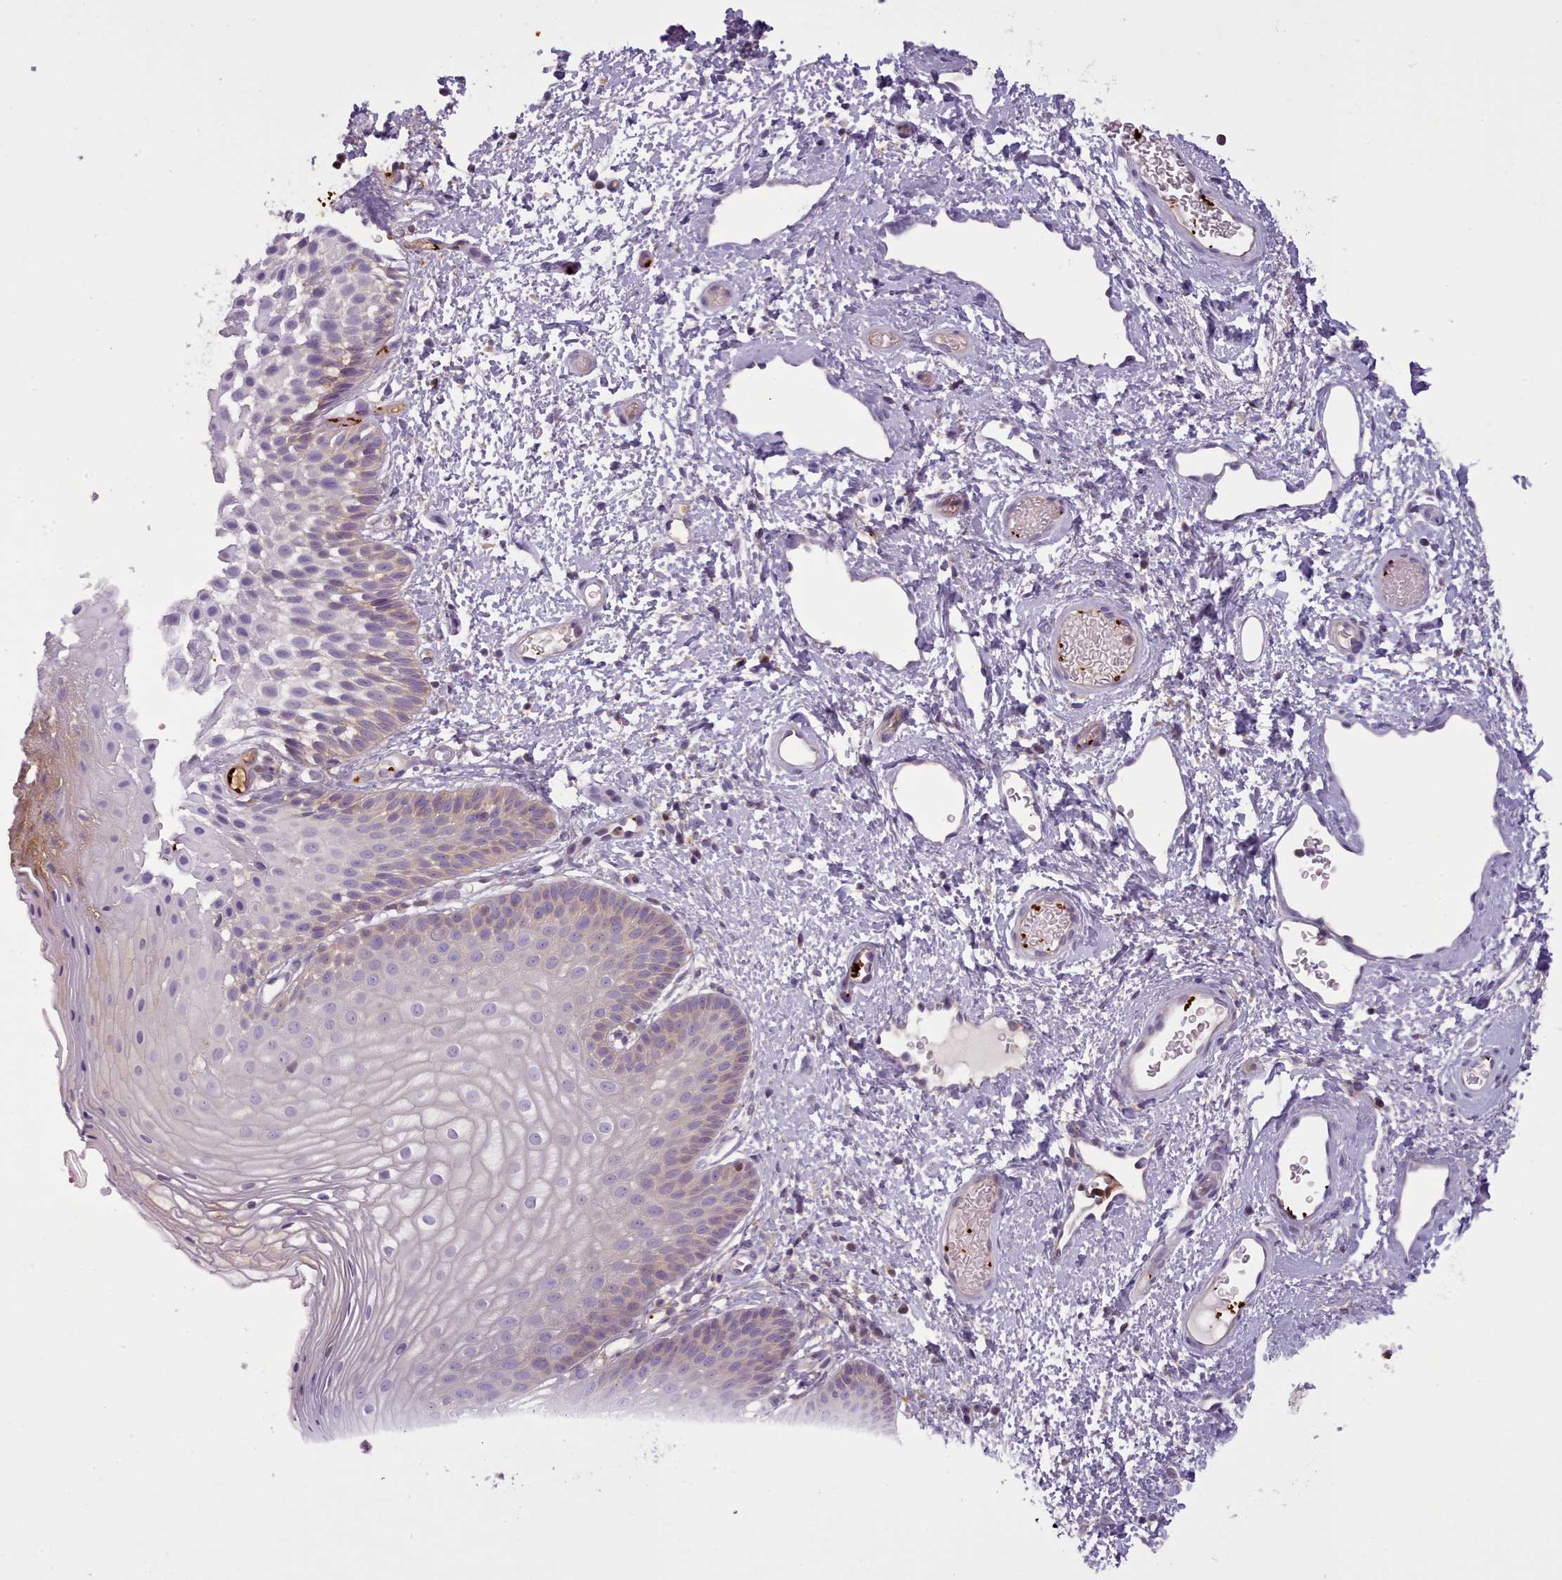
{"staining": {"intensity": "weak", "quantity": "<25%", "location": "nuclear"}, "tissue": "skin", "cell_type": "Epidermal cells", "image_type": "normal", "snomed": [{"axis": "morphology", "description": "Normal tissue, NOS"}, {"axis": "topography", "description": "Anal"}], "caption": "Immunohistochemistry image of unremarkable skin: human skin stained with DAB (3,3'-diaminobenzidine) exhibits no significant protein positivity in epidermal cells. (DAB (3,3'-diaminobenzidine) IHC visualized using brightfield microscopy, high magnification).", "gene": "NDST2", "patient": {"sex": "female", "age": 40}}